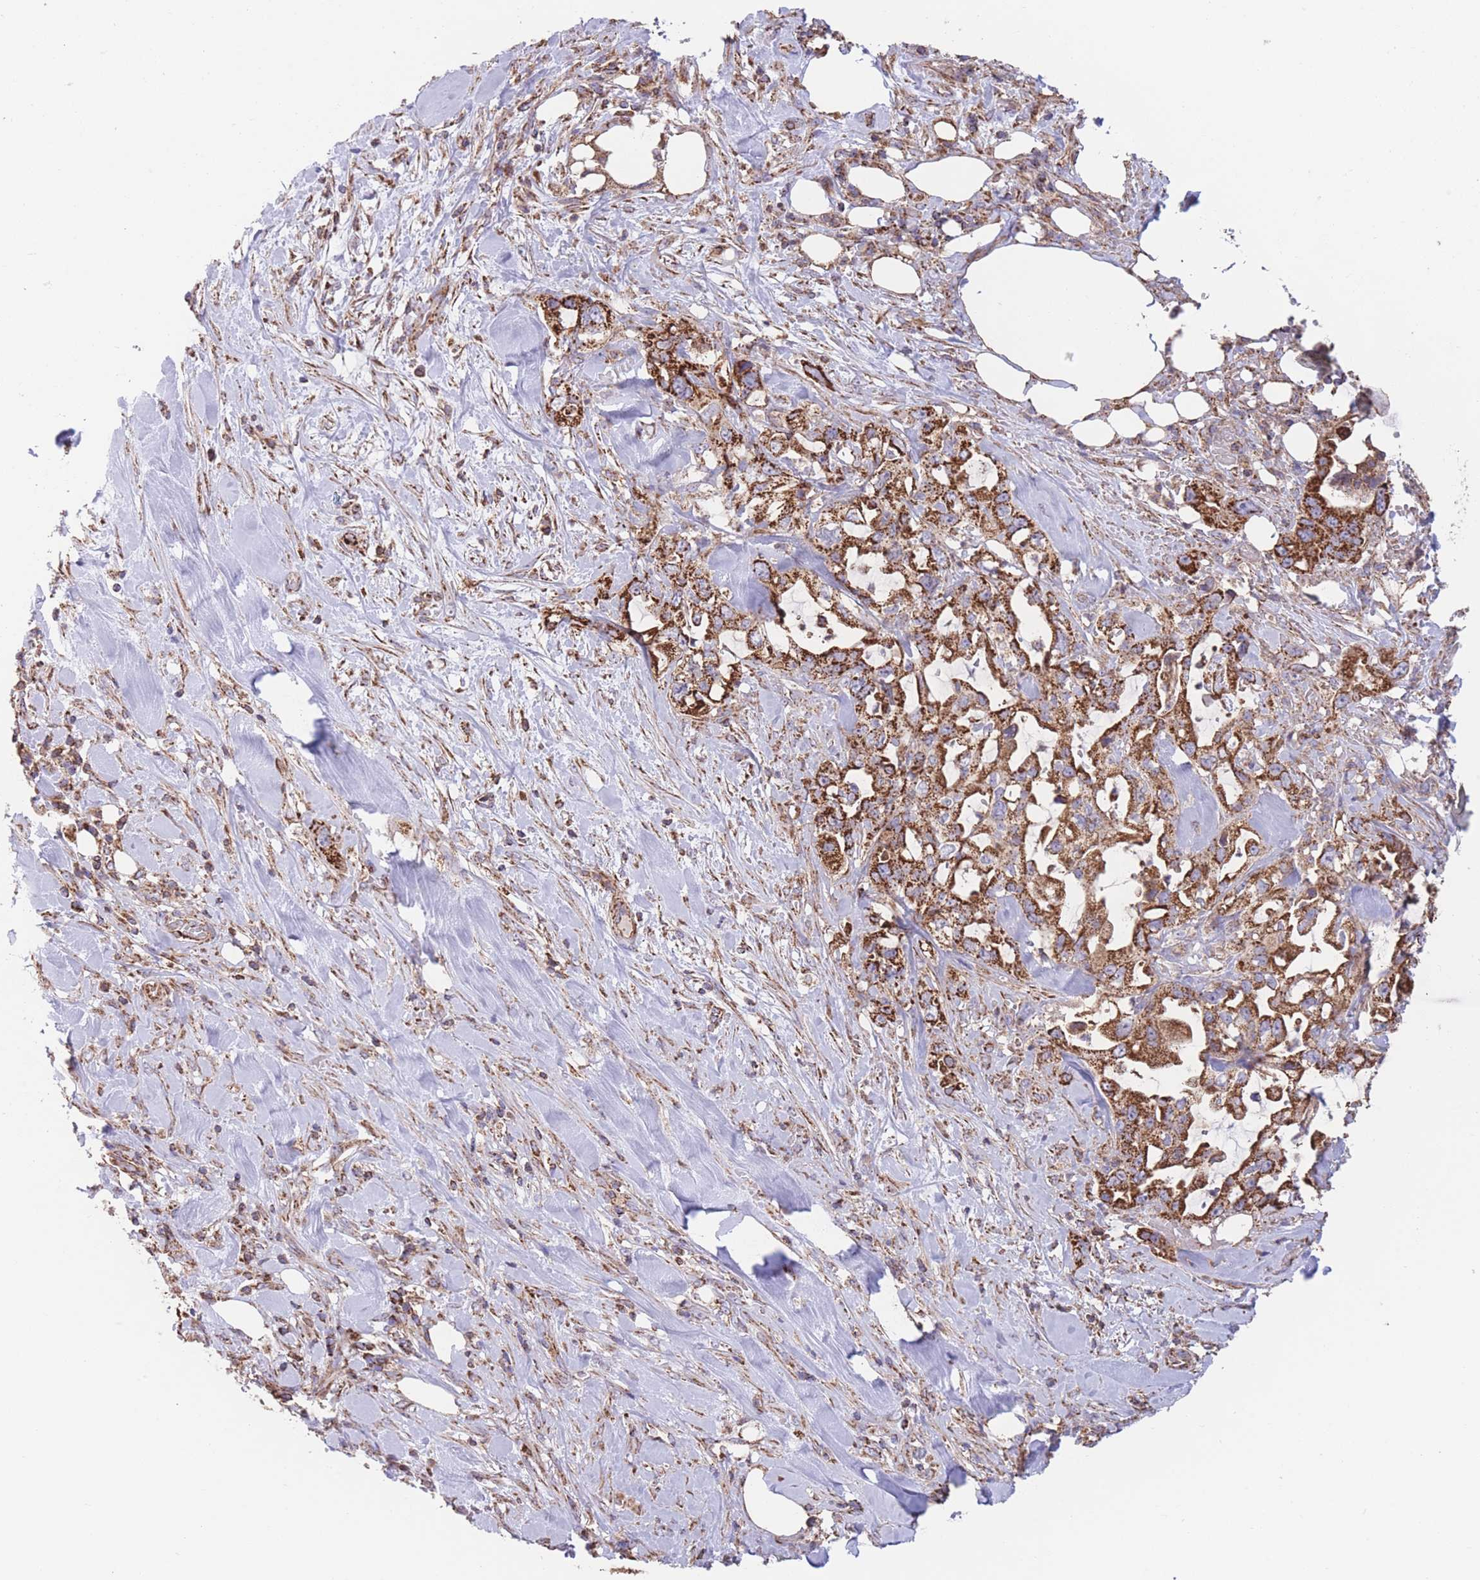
{"staining": {"intensity": "strong", "quantity": ">75%", "location": "cytoplasmic/membranous"}, "tissue": "pancreatic cancer", "cell_type": "Tumor cells", "image_type": "cancer", "snomed": [{"axis": "morphology", "description": "Adenocarcinoma, NOS"}, {"axis": "topography", "description": "Pancreas"}], "caption": "Pancreatic adenocarcinoma tissue displays strong cytoplasmic/membranous positivity in approximately >75% of tumor cells, visualized by immunohistochemistry.", "gene": "FKBP8", "patient": {"sex": "female", "age": 61}}